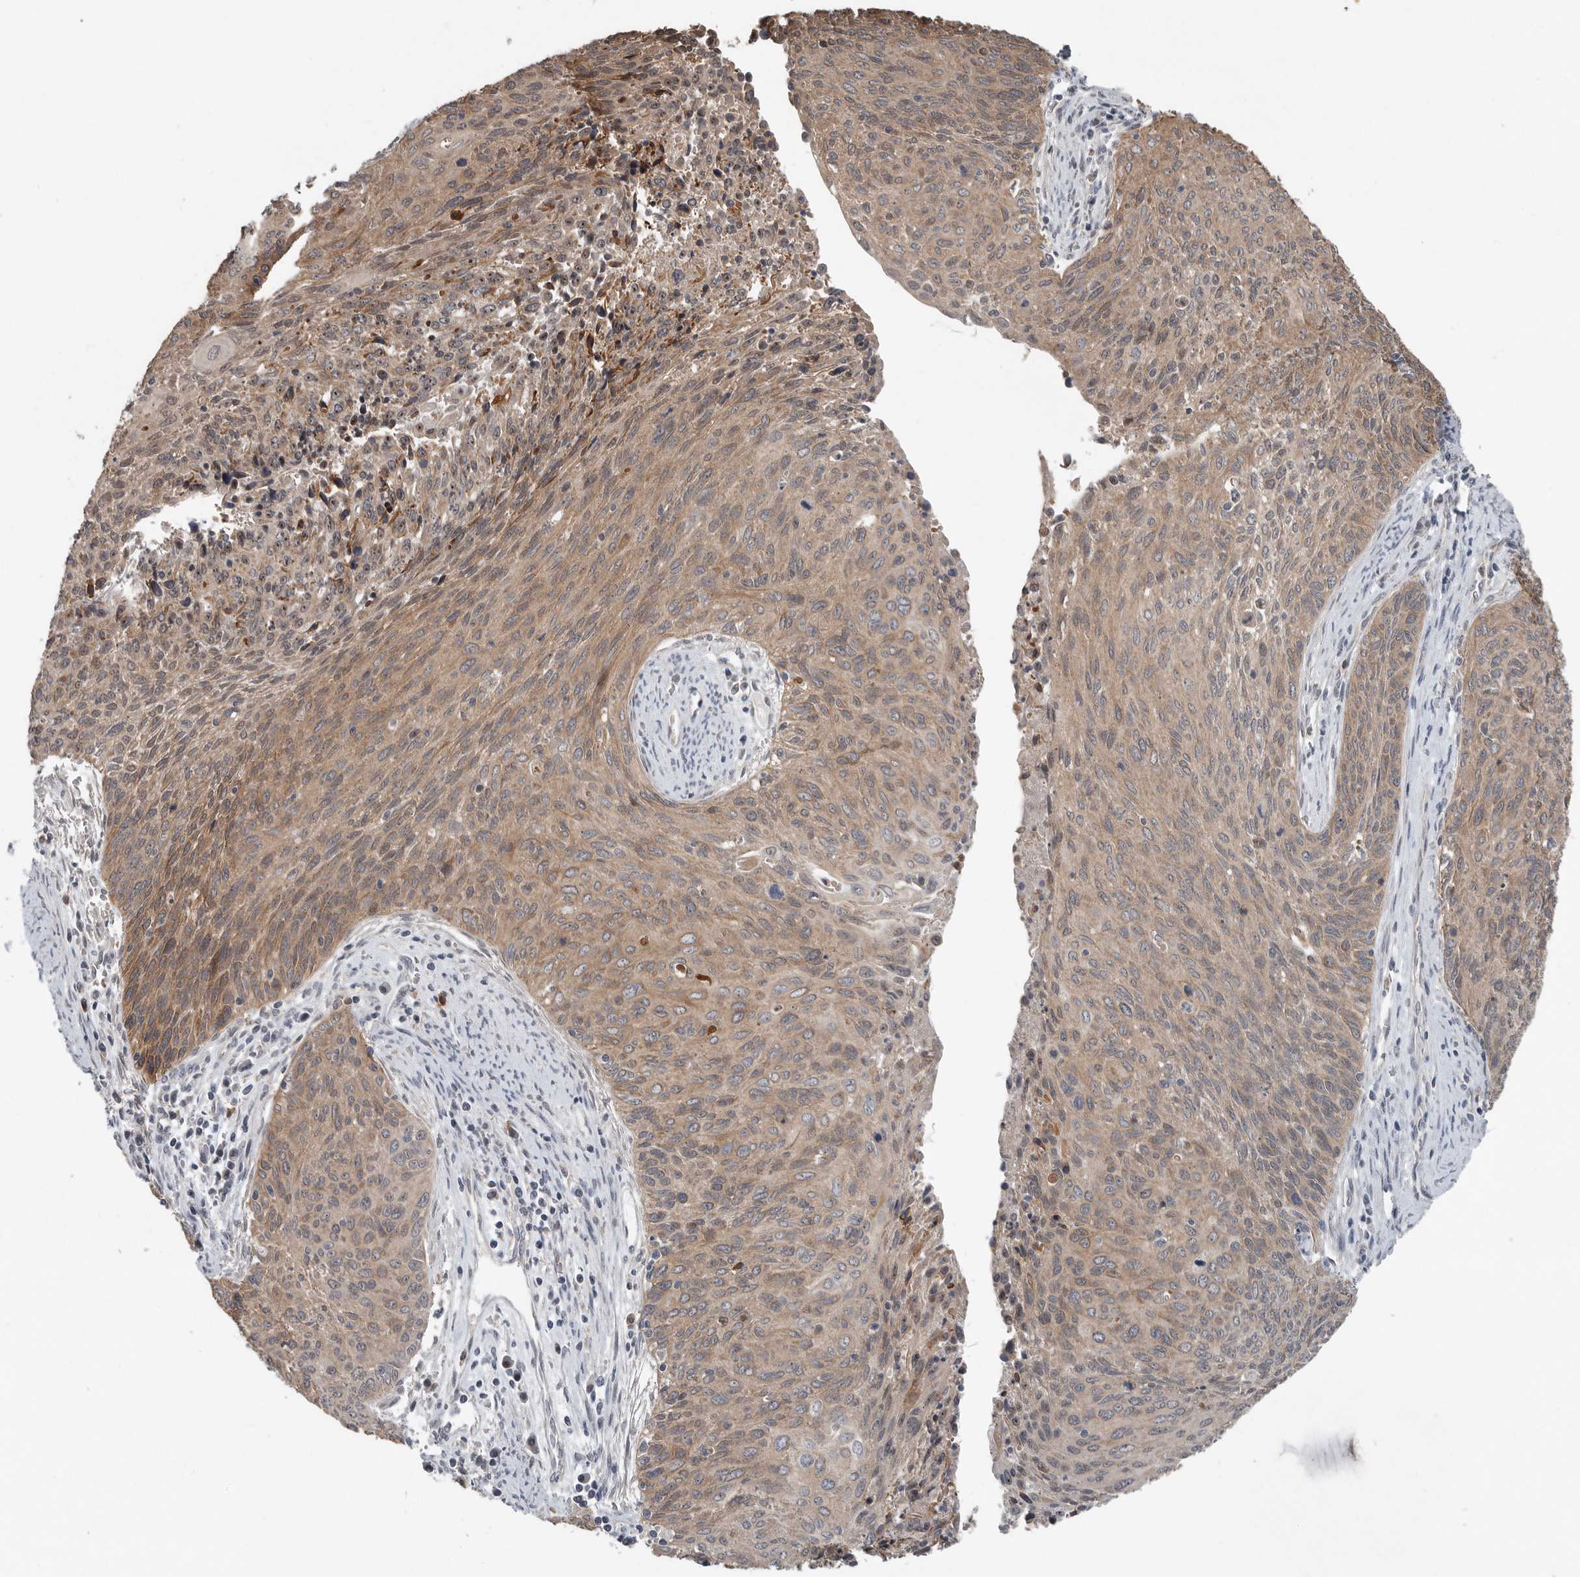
{"staining": {"intensity": "weak", "quantity": ">75%", "location": "cytoplasmic/membranous"}, "tissue": "cervical cancer", "cell_type": "Tumor cells", "image_type": "cancer", "snomed": [{"axis": "morphology", "description": "Squamous cell carcinoma, NOS"}, {"axis": "topography", "description": "Cervix"}], "caption": "This image shows cervical cancer stained with immunohistochemistry to label a protein in brown. The cytoplasmic/membranous of tumor cells show weak positivity for the protein. Nuclei are counter-stained blue.", "gene": "SCP2", "patient": {"sex": "female", "age": 55}}